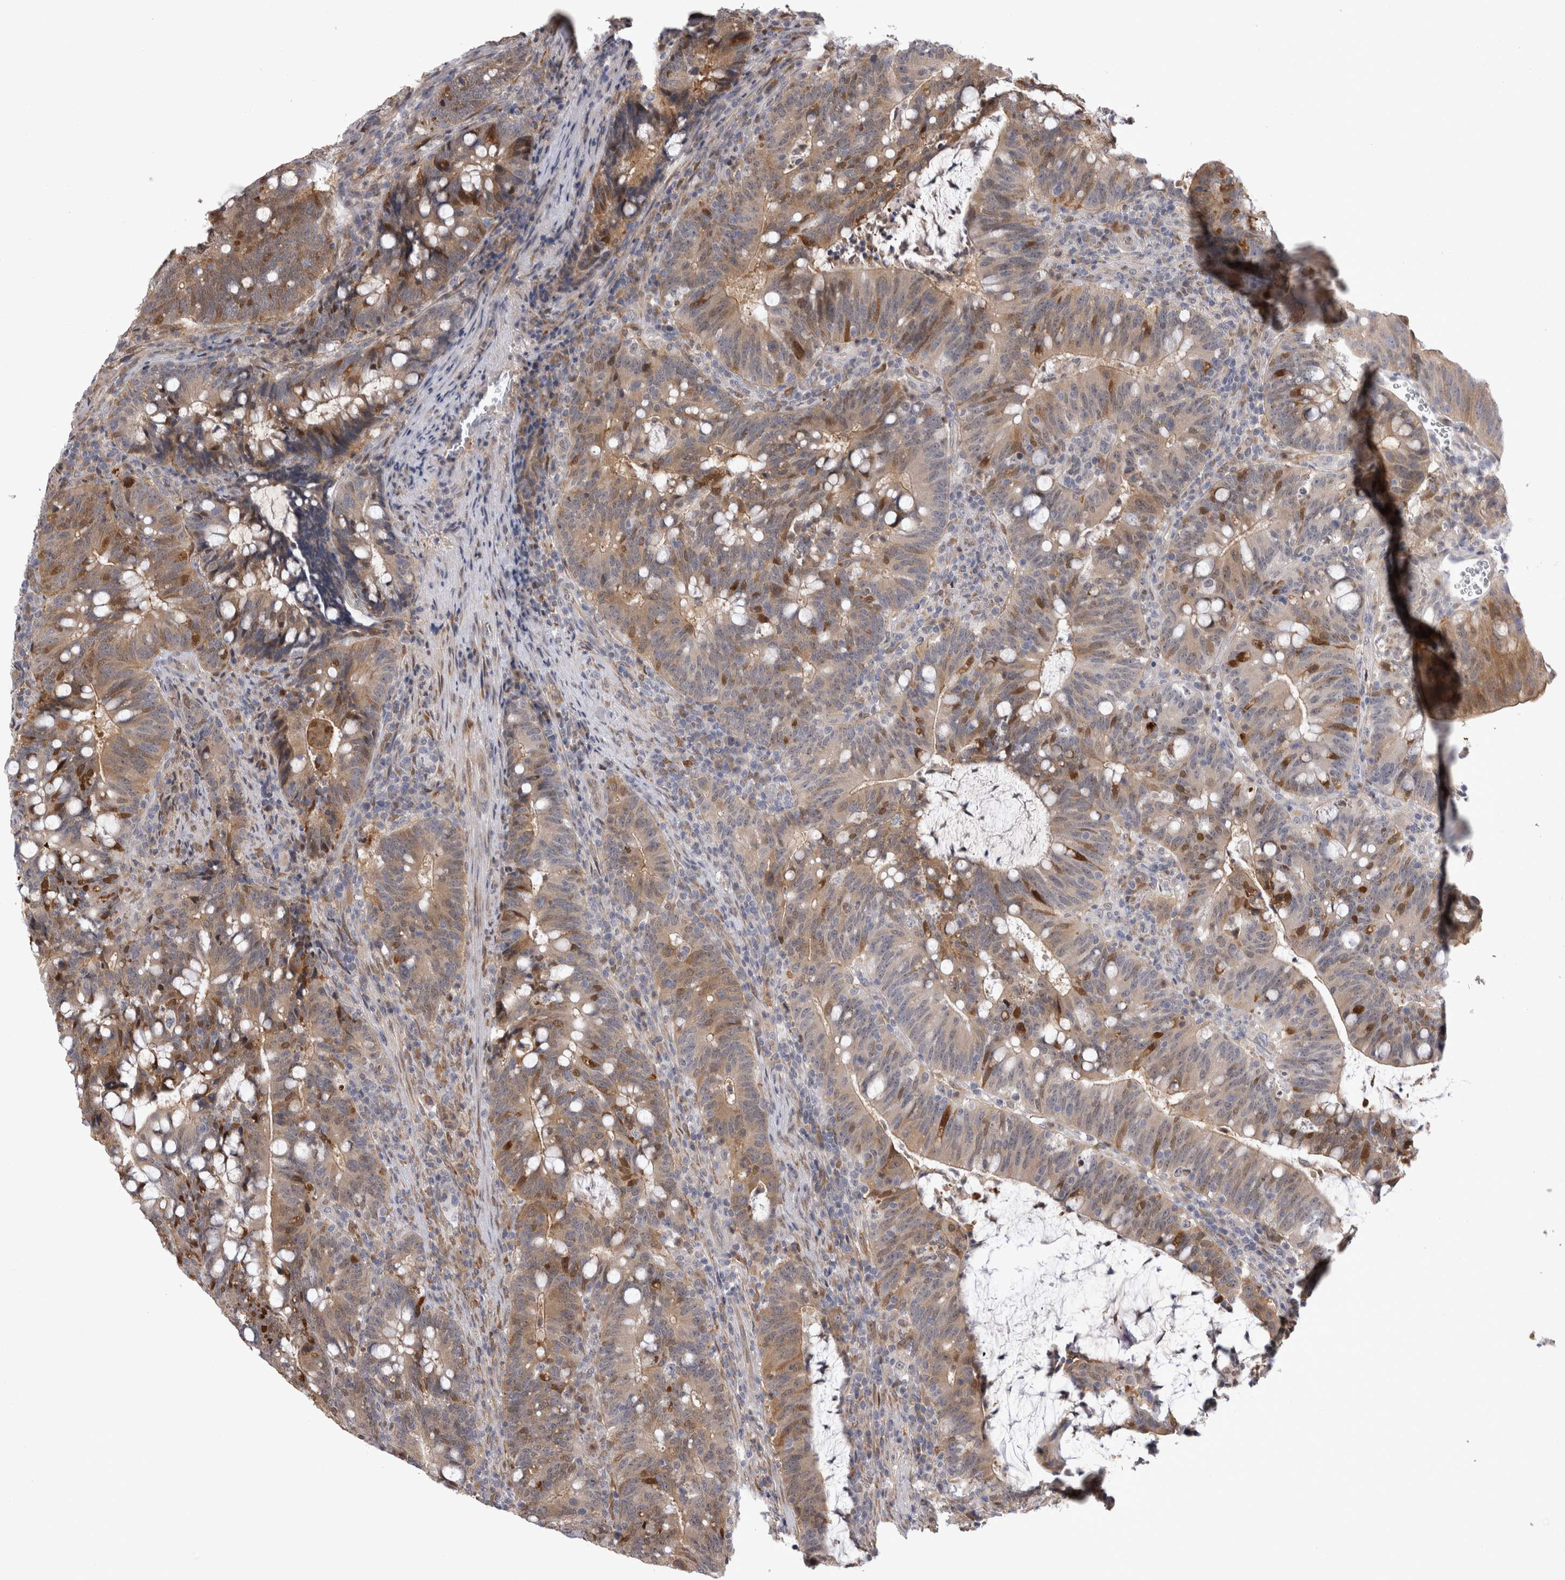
{"staining": {"intensity": "moderate", "quantity": "25%-75%", "location": "cytoplasmic/membranous"}, "tissue": "colorectal cancer", "cell_type": "Tumor cells", "image_type": "cancer", "snomed": [{"axis": "morphology", "description": "Adenocarcinoma, NOS"}, {"axis": "topography", "description": "Colon"}], "caption": "This histopathology image displays immunohistochemistry (IHC) staining of colorectal cancer (adenocarcinoma), with medium moderate cytoplasmic/membranous staining in about 25%-75% of tumor cells.", "gene": "CHIC2", "patient": {"sex": "female", "age": 66}}